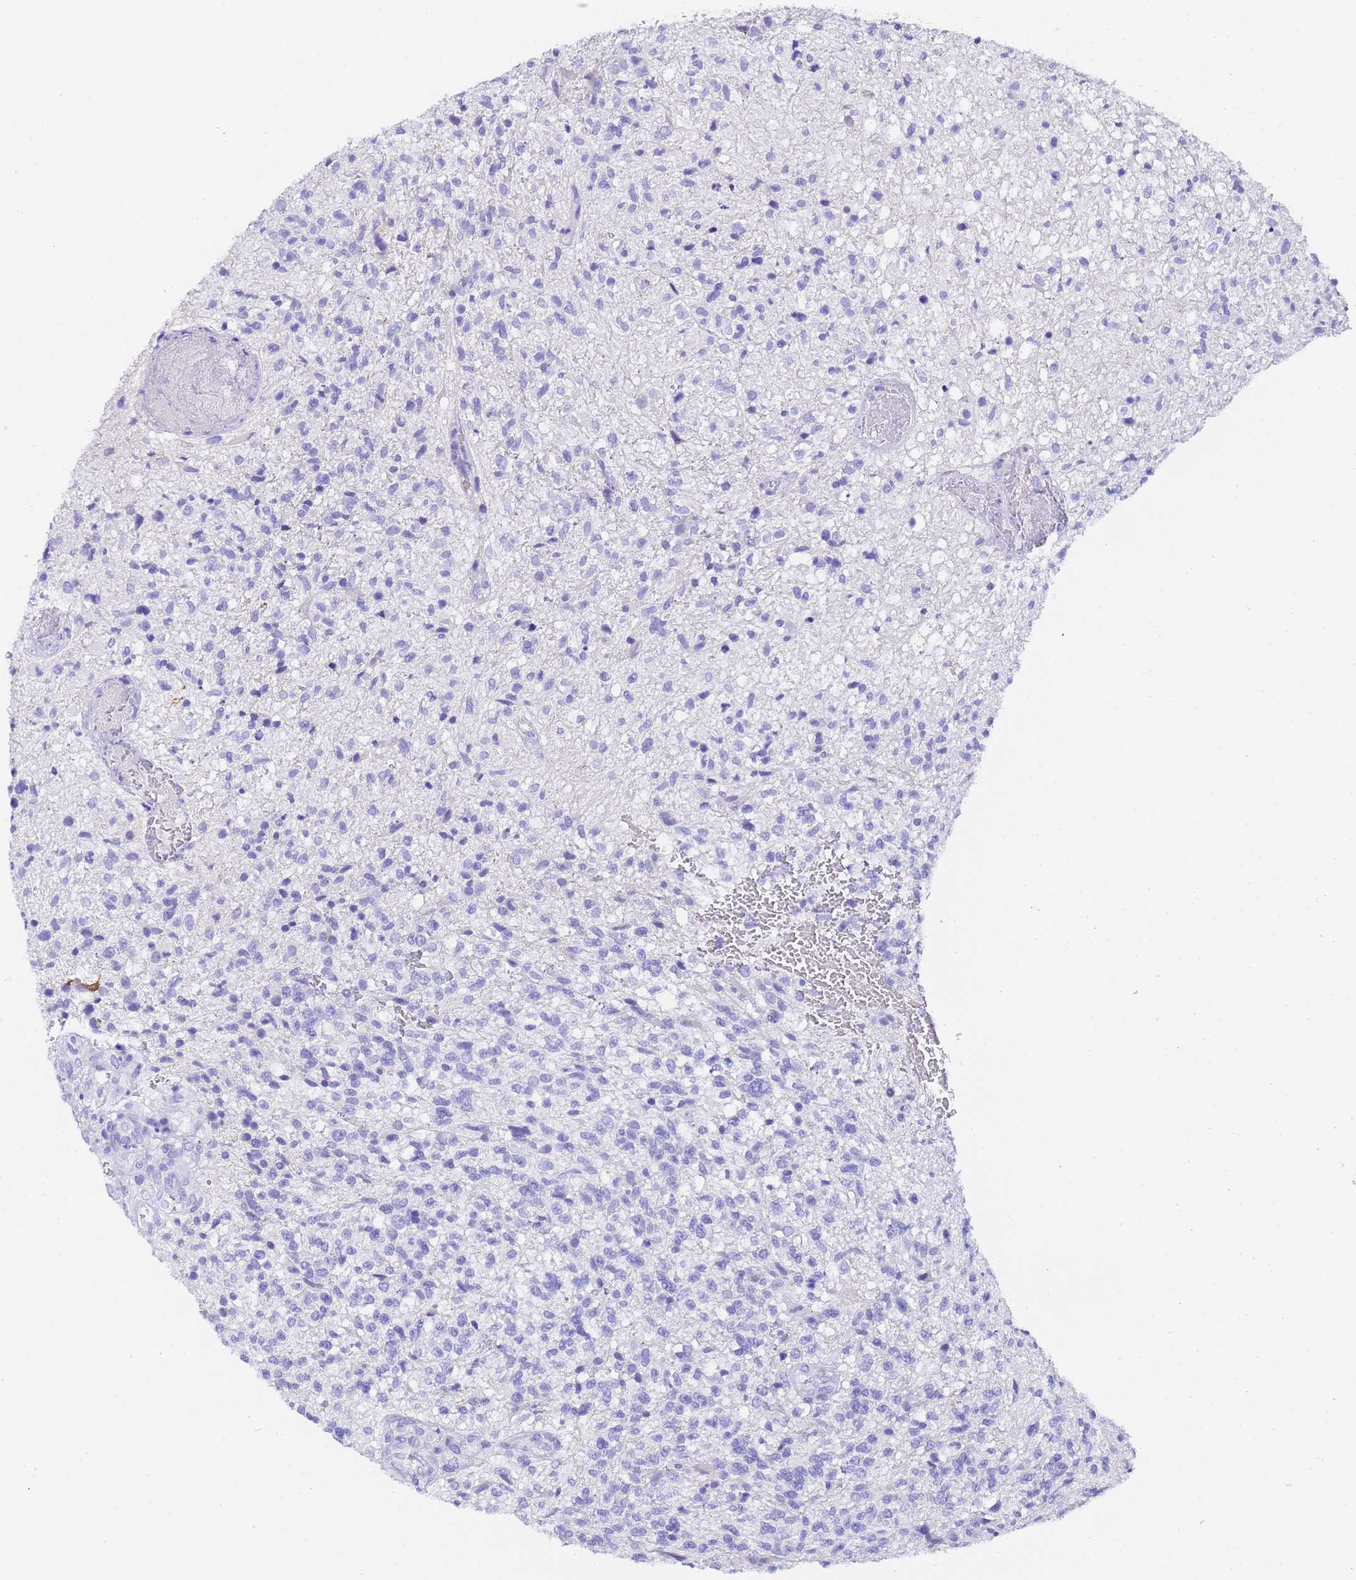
{"staining": {"intensity": "negative", "quantity": "none", "location": "none"}, "tissue": "glioma", "cell_type": "Tumor cells", "image_type": "cancer", "snomed": [{"axis": "morphology", "description": "Glioma, malignant, High grade"}, {"axis": "topography", "description": "Brain"}], "caption": "Malignant glioma (high-grade) was stained to show a protein in brown. There is no significant positivity in tumor cells.", "gene": "GABRA1", "patient": {"sex": "male", "age": 56}}